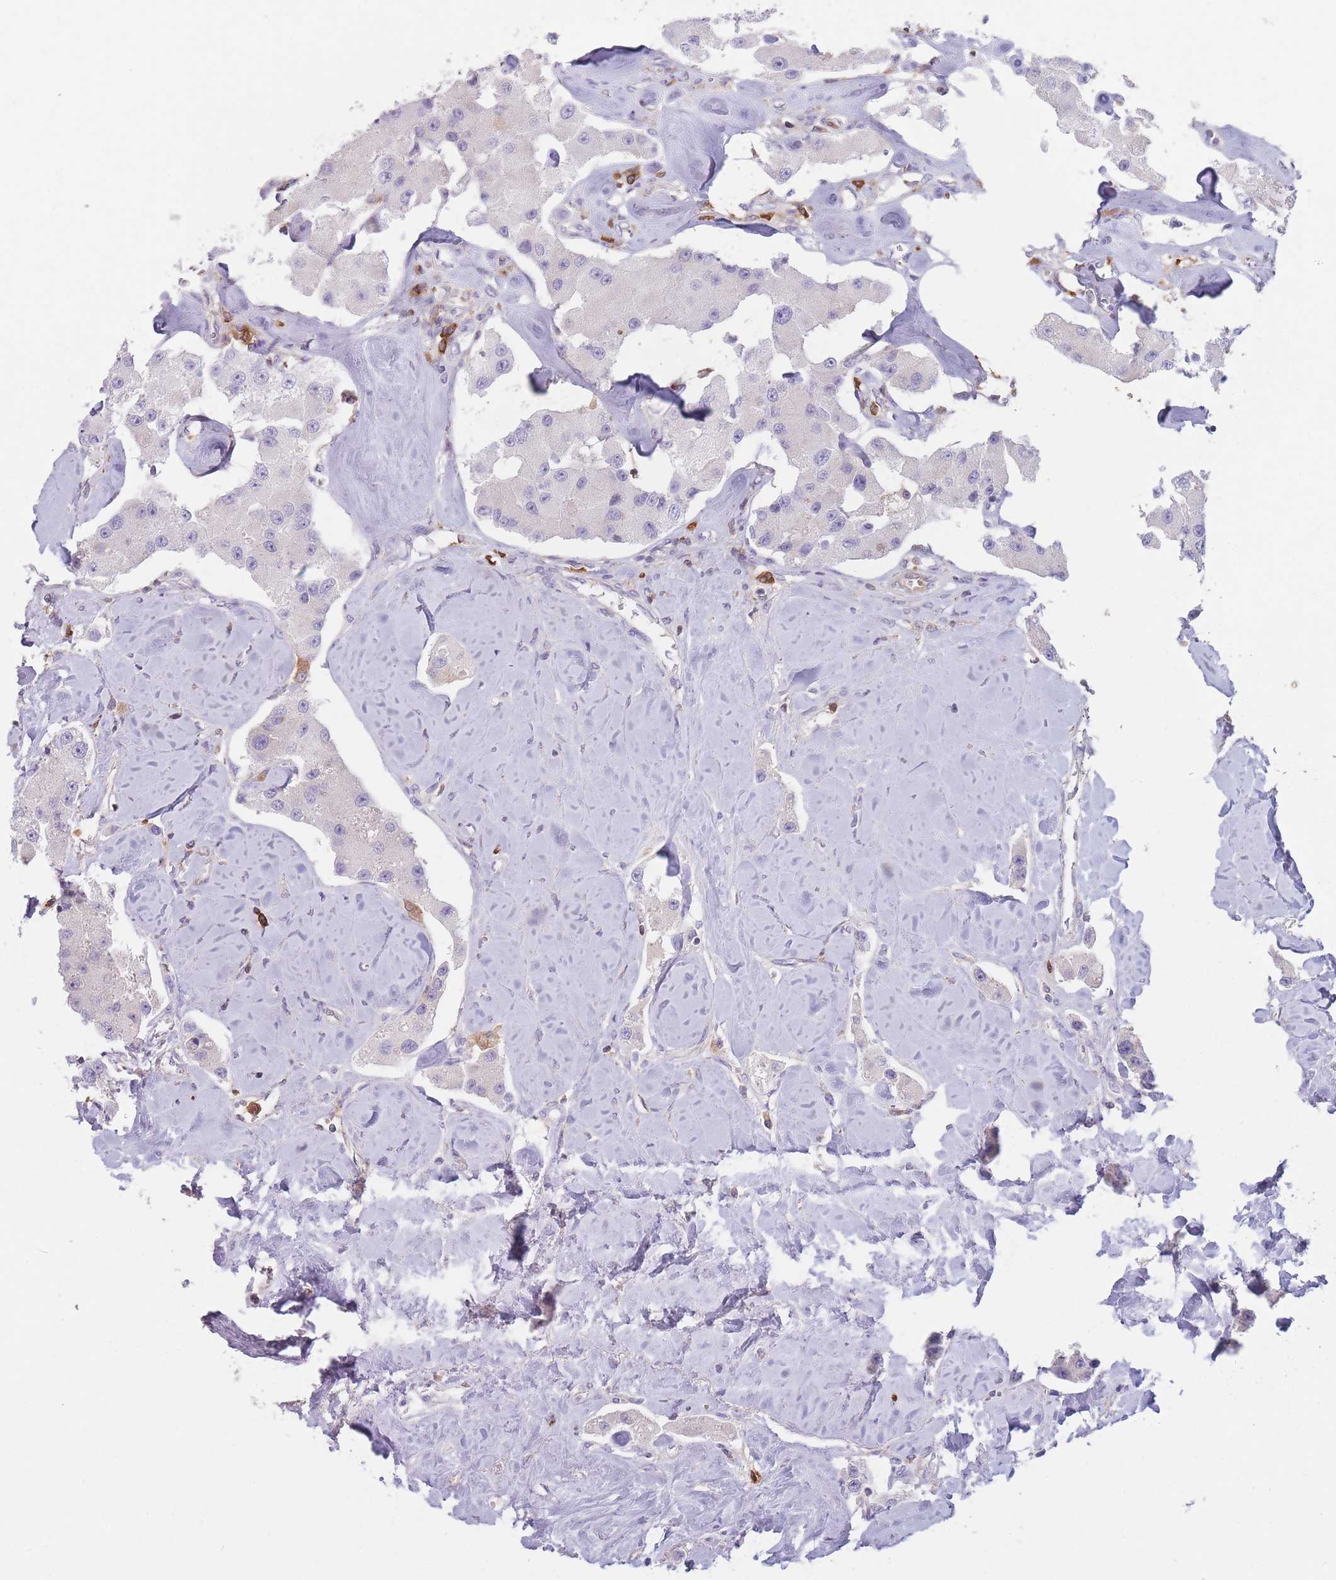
{"staining": {"intensity": "negative", "quantity": "none", "location": "none"}, "tissue": "carcinoid", "cell_type": "Tumor cells", "image_type": "cancer", "snomed": [{"axis": "morphology", "description": "Carcinoid, malignant, NOS"}, {"axis": "topography", "description": "Pancreas"}], "caption": "This histopathology image is of carcinoid stained with immunohistochemistry (IHC) to label a protein in brown with the nuclei are counter-stained blue. There is no expression in tumor cells.", "gene": "ST3GAL4", "patient": {"sex": "male", "age": 41}}